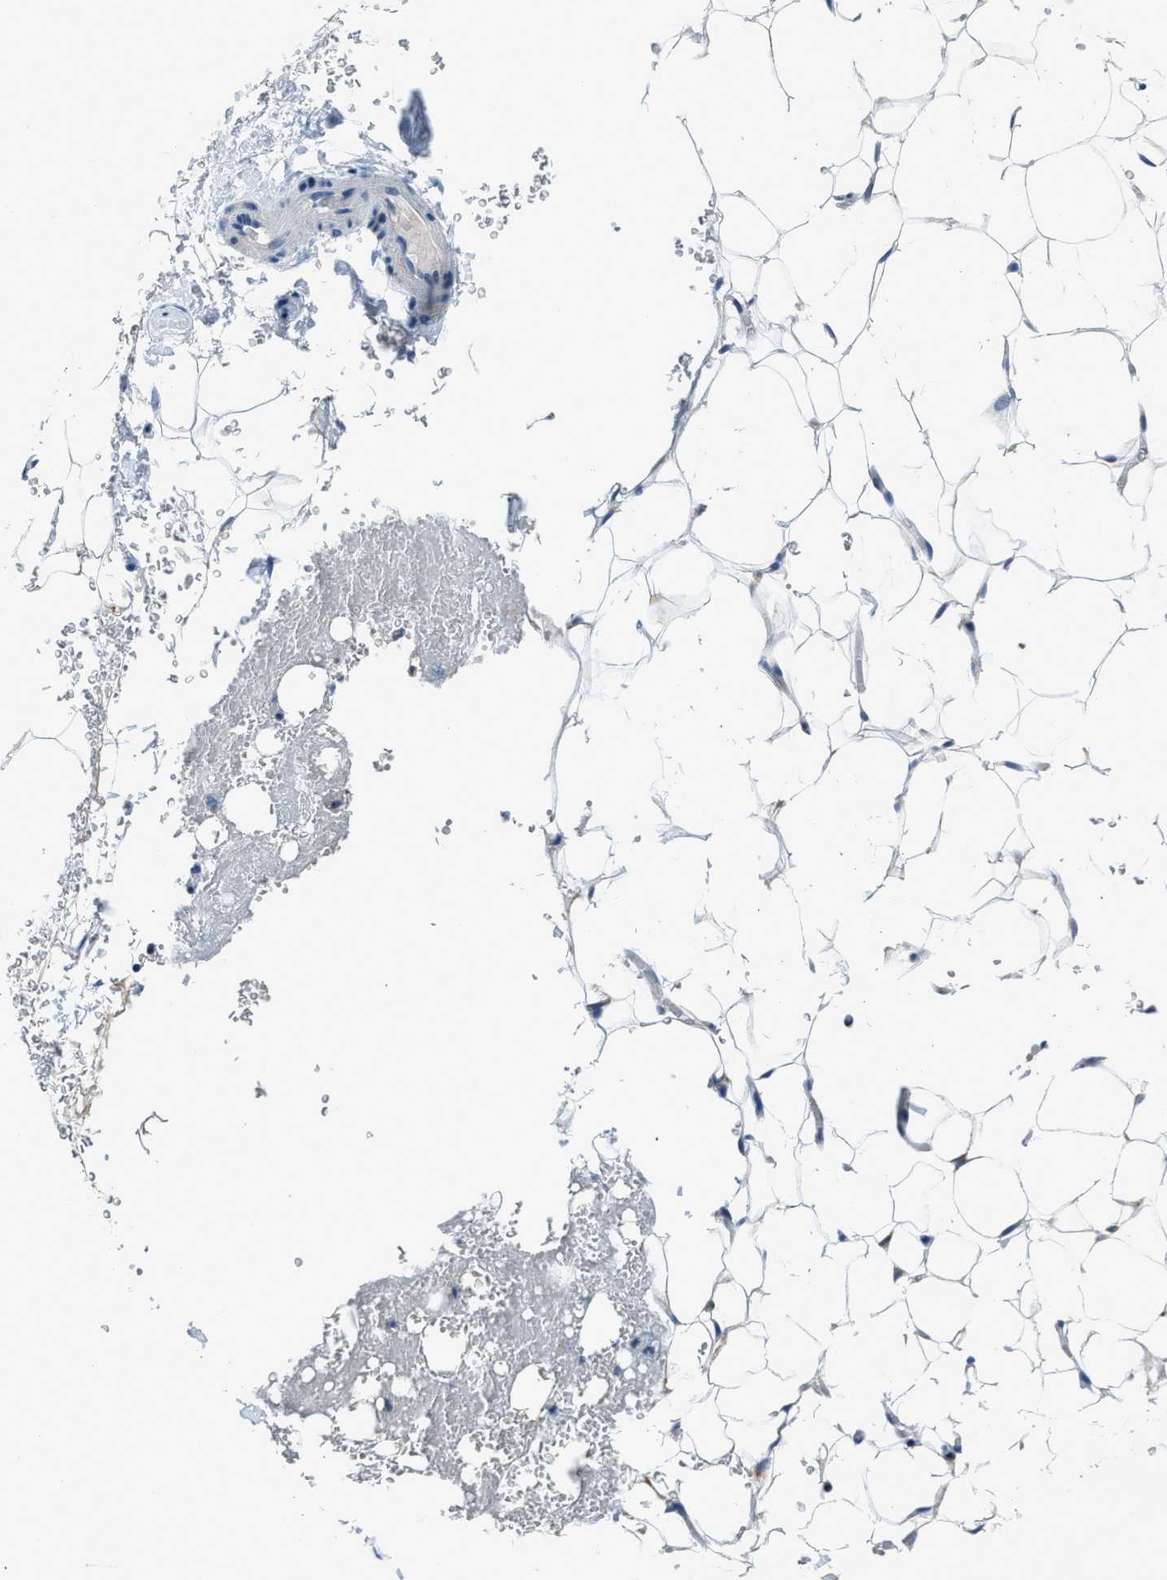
{"staining": {"intensity": "negative", "quantity": "none", "location": "none"}, "tissue": "adipose tissue", "cell_type": "Adipocytes", "image_type": "normal", "snomed": [{"axis": "morphology", "description": "Normal tissue, NOS"}, {"axis": "topography", "description": "Peripheral nerve tissue"}], "caption": "Immunohistochemistry (IHC) photomicrograph of benign adipose tissue: adipose tissue stained with DAB reveals no significant protein expression in adipocytes. (Stains: DAB (3,3'-diaminobenzidine) immunohistochemistry with hematoxylin counter stain, Microscopy: brightfield microscopy at high magnification).", "gene": "ADAM2", "patient": {"sex": "male", "age": 70}}